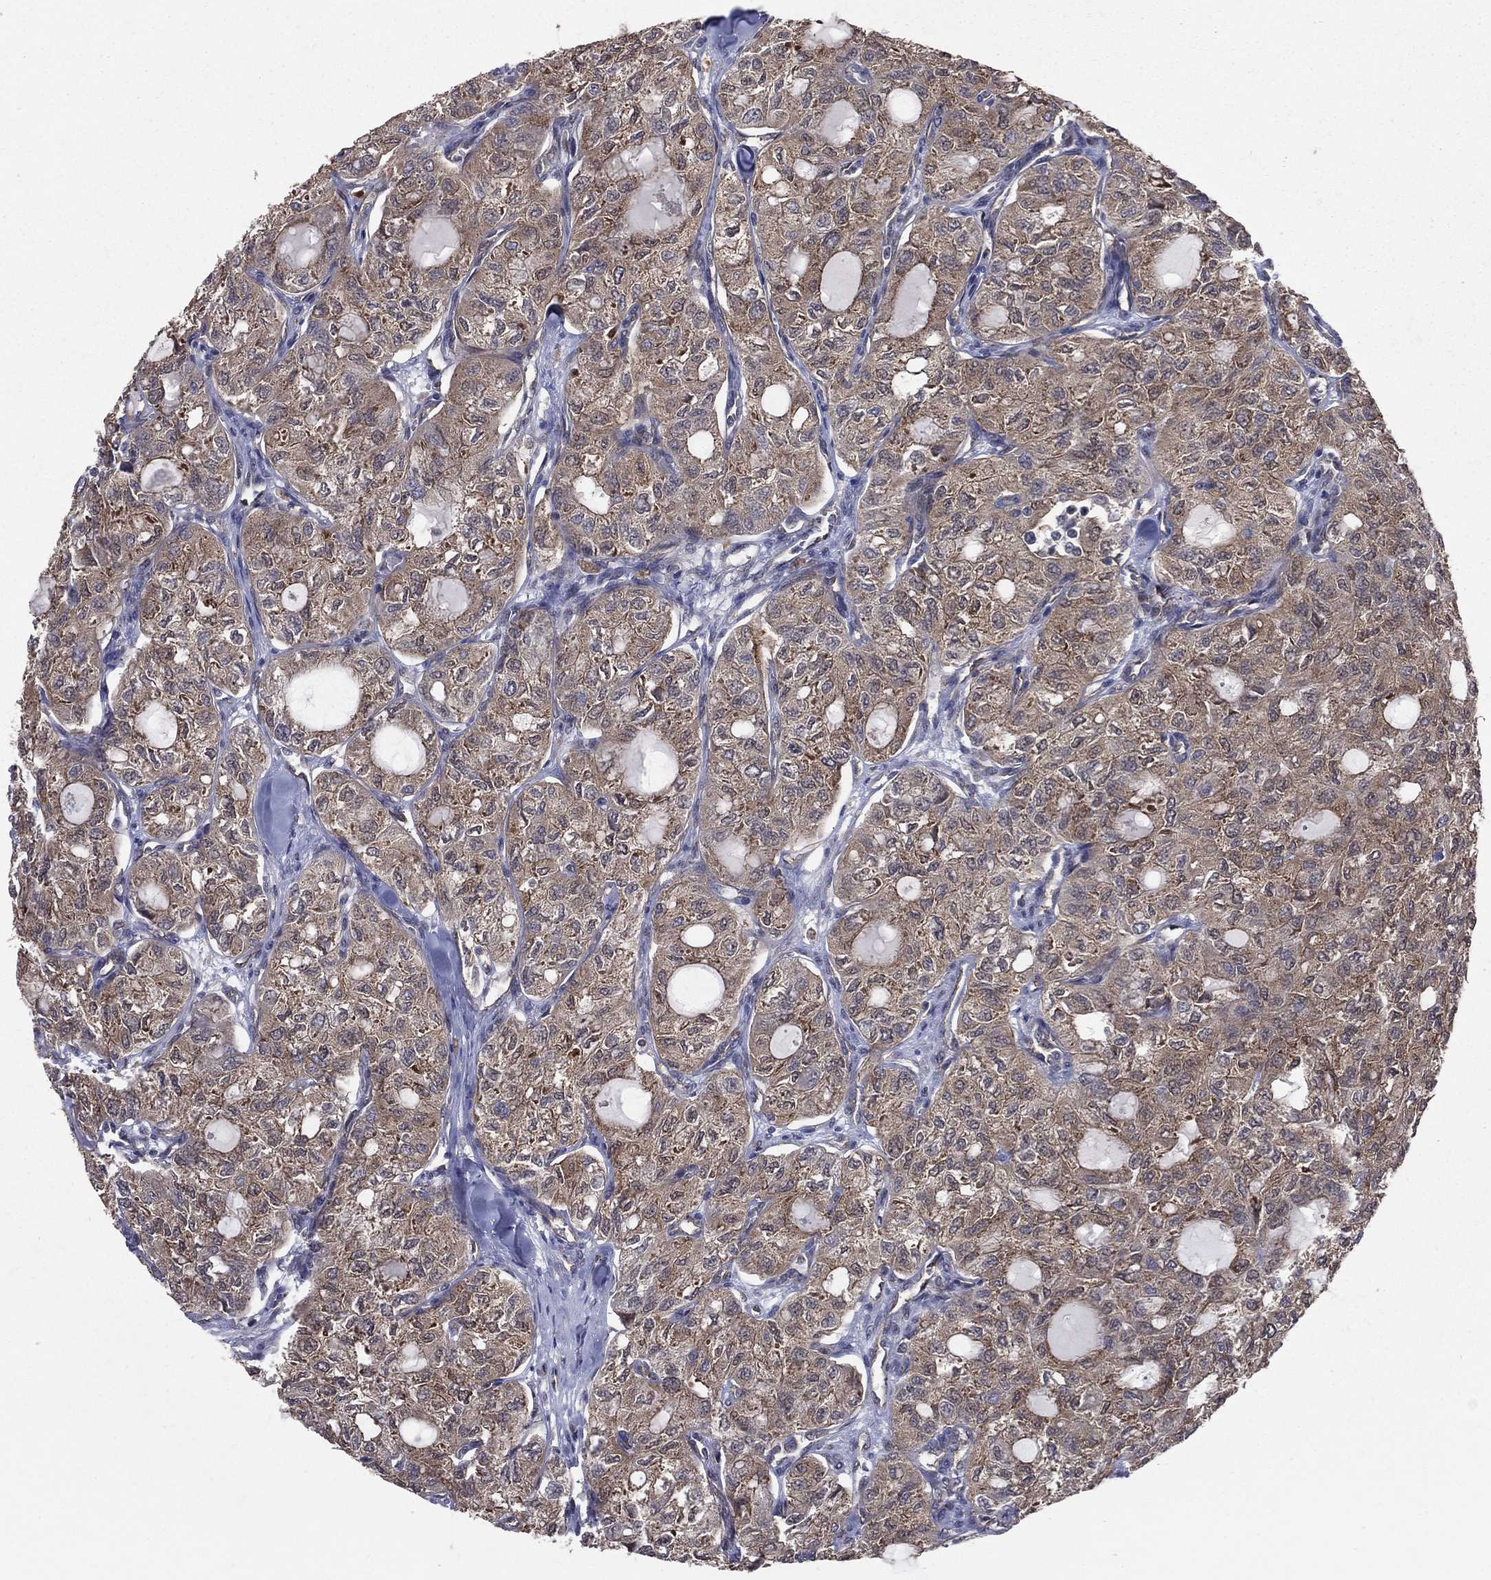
{"staining": {"intensity": "weak", "quantity": ">75%", "location": "cytoplasmic/membranous"}, "tissue": "thyroid cancer", "cell_type": "Tumor cells", "image_type": "cancer", "snomed": [{"axis": "morphology", "description": "Follicular adenoma carcinoma, NOS"}, {"axis": "topography", "description": "Thyroid gland"}], "caption": "DAB immunohistochemical staining of human follicular adenoma carcinoma (thyroid) reveals weak cytoplasmic/membranous protein positivity in about >75% of tumor cells. Immunohistochemistry (ihc) stains the protein of interest in brown and the nuclei are stained blue.", "gene": "GMPR2", "patient": {"sex": "male", "age": 75}}